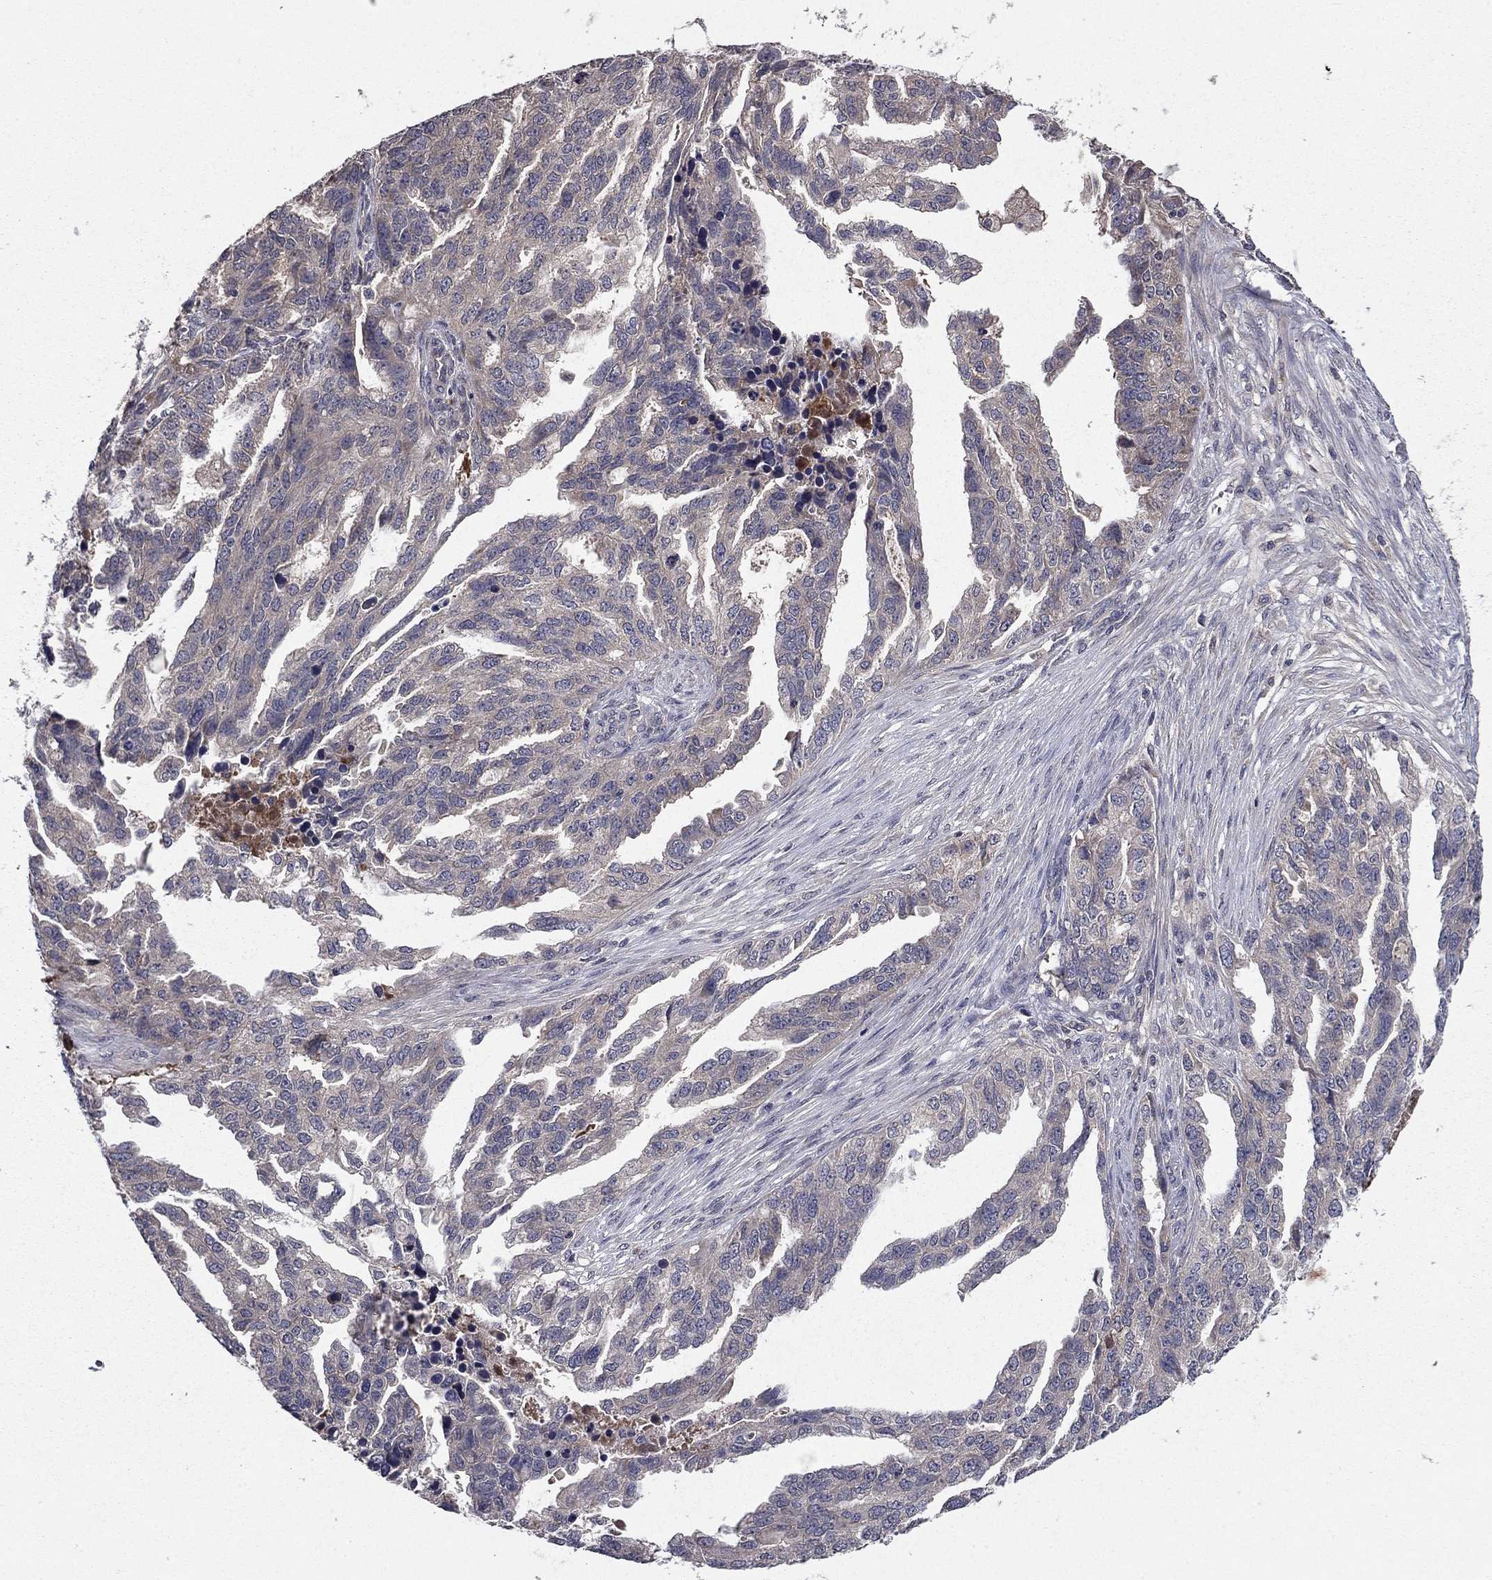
{"staining": {"intensity": "negative", "quantity": "none", "location": "none"}, "tissue": "ovarian cancer", "cell_type": "Tumor cells", "image_type": "cancer", "snomed": [{"axis": "morphology", "description": "Cystadenocarcinoma, serous, NOS"}, {"axis": "topography", "description": "Ovary"}], "caption": "Tumor cells show no significant protein staining in ovarian cancer (serous cystadenocarcinoma).", "gene": "PROS1", "patient": {"sex": "female", "age": 51}}